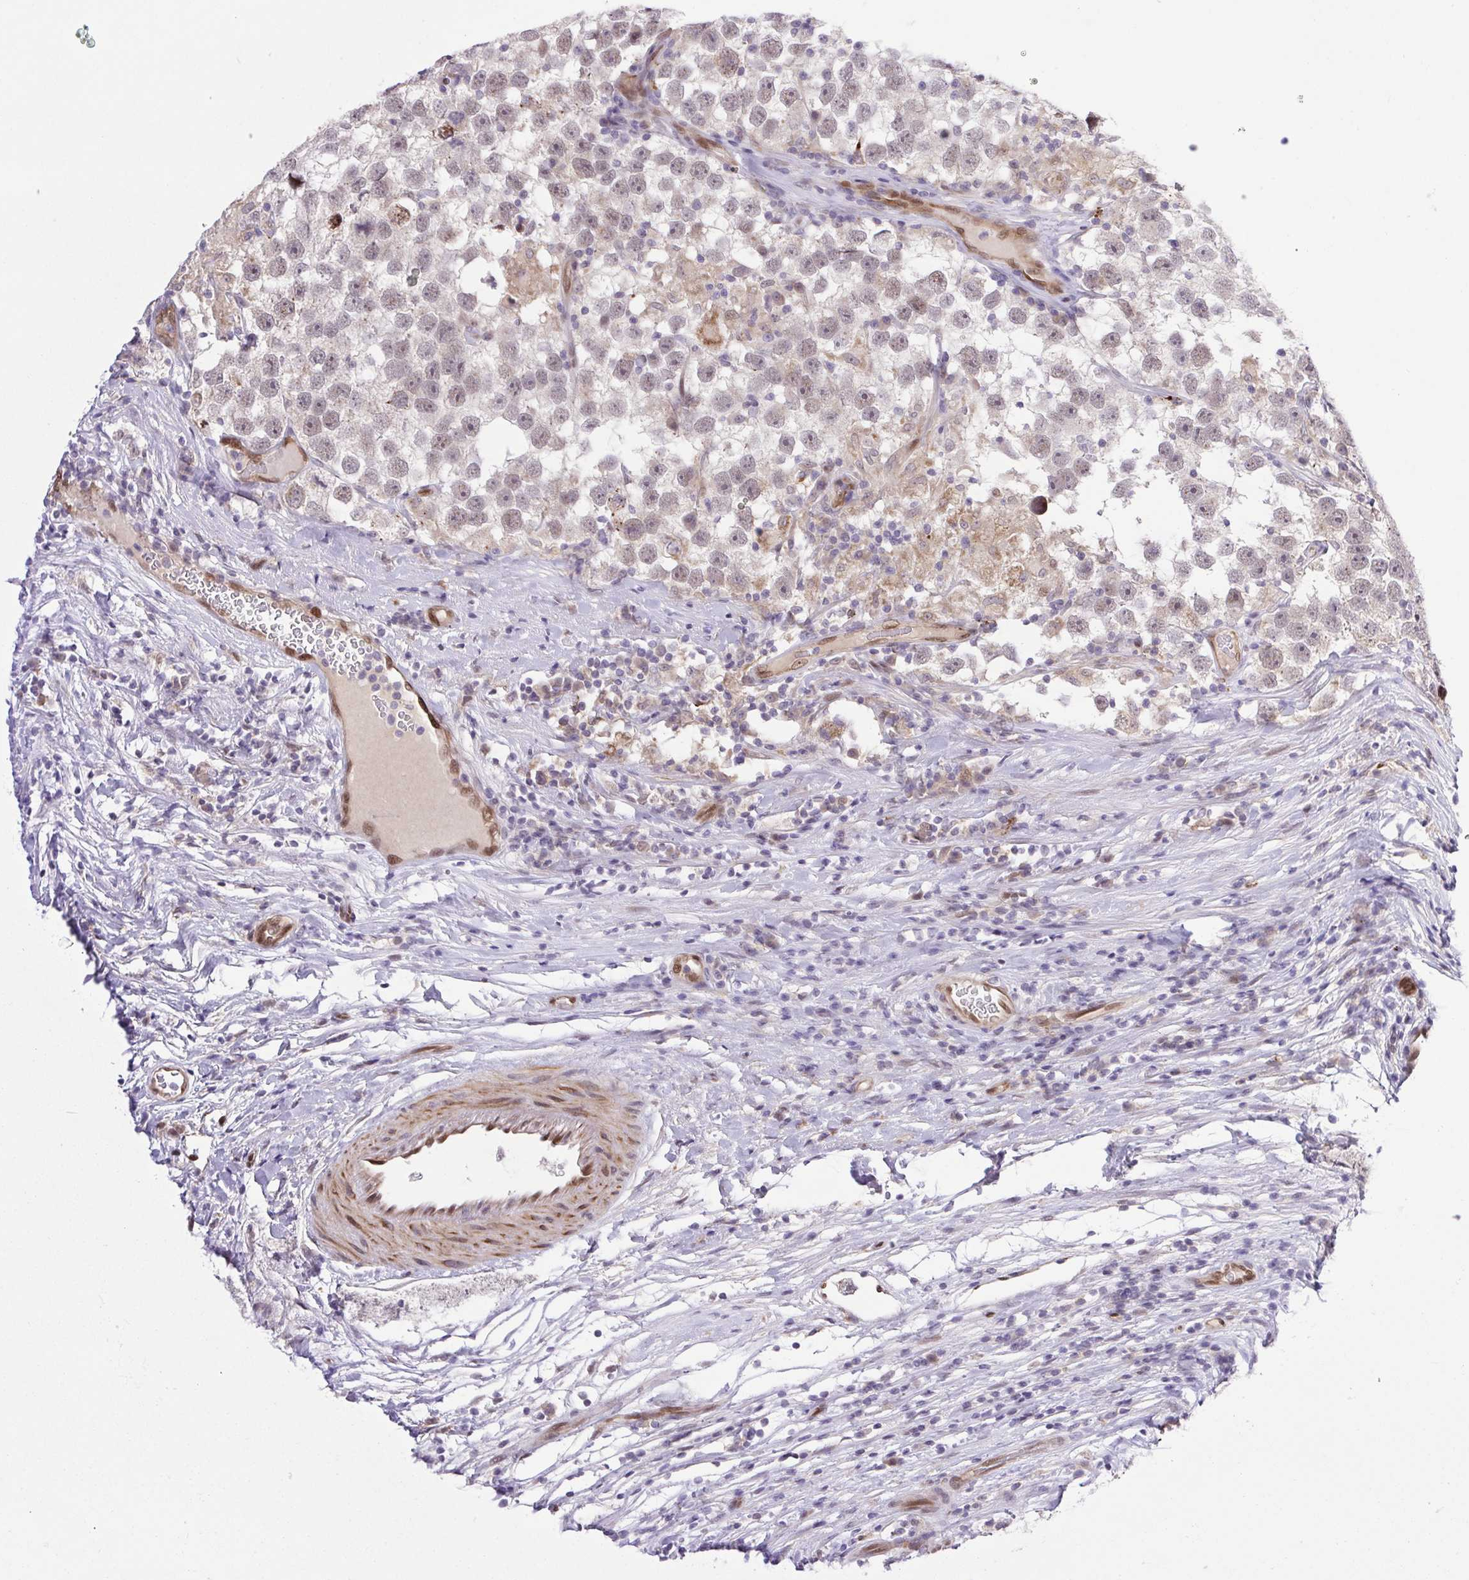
{"staining": {"intensity": "weak", "quantity": "25%-75%", "location": "nuclear"}, "tissue": "testis cancer", "cell_type": "Tumor cells", "image_type": "cancer", "snomed": [{"axis": "morphology", "description": "Seminoma, NOS"}, {"axis": "topography", "description": "Testis"}], "caption": "DAB immunohistochemical staining of human seminoma (testis) displays weak nuclear protein staining in approximately 25%-75% of tumor cells.", "gene": "ERG", "patient": {"sex": "male", "age": 26}}